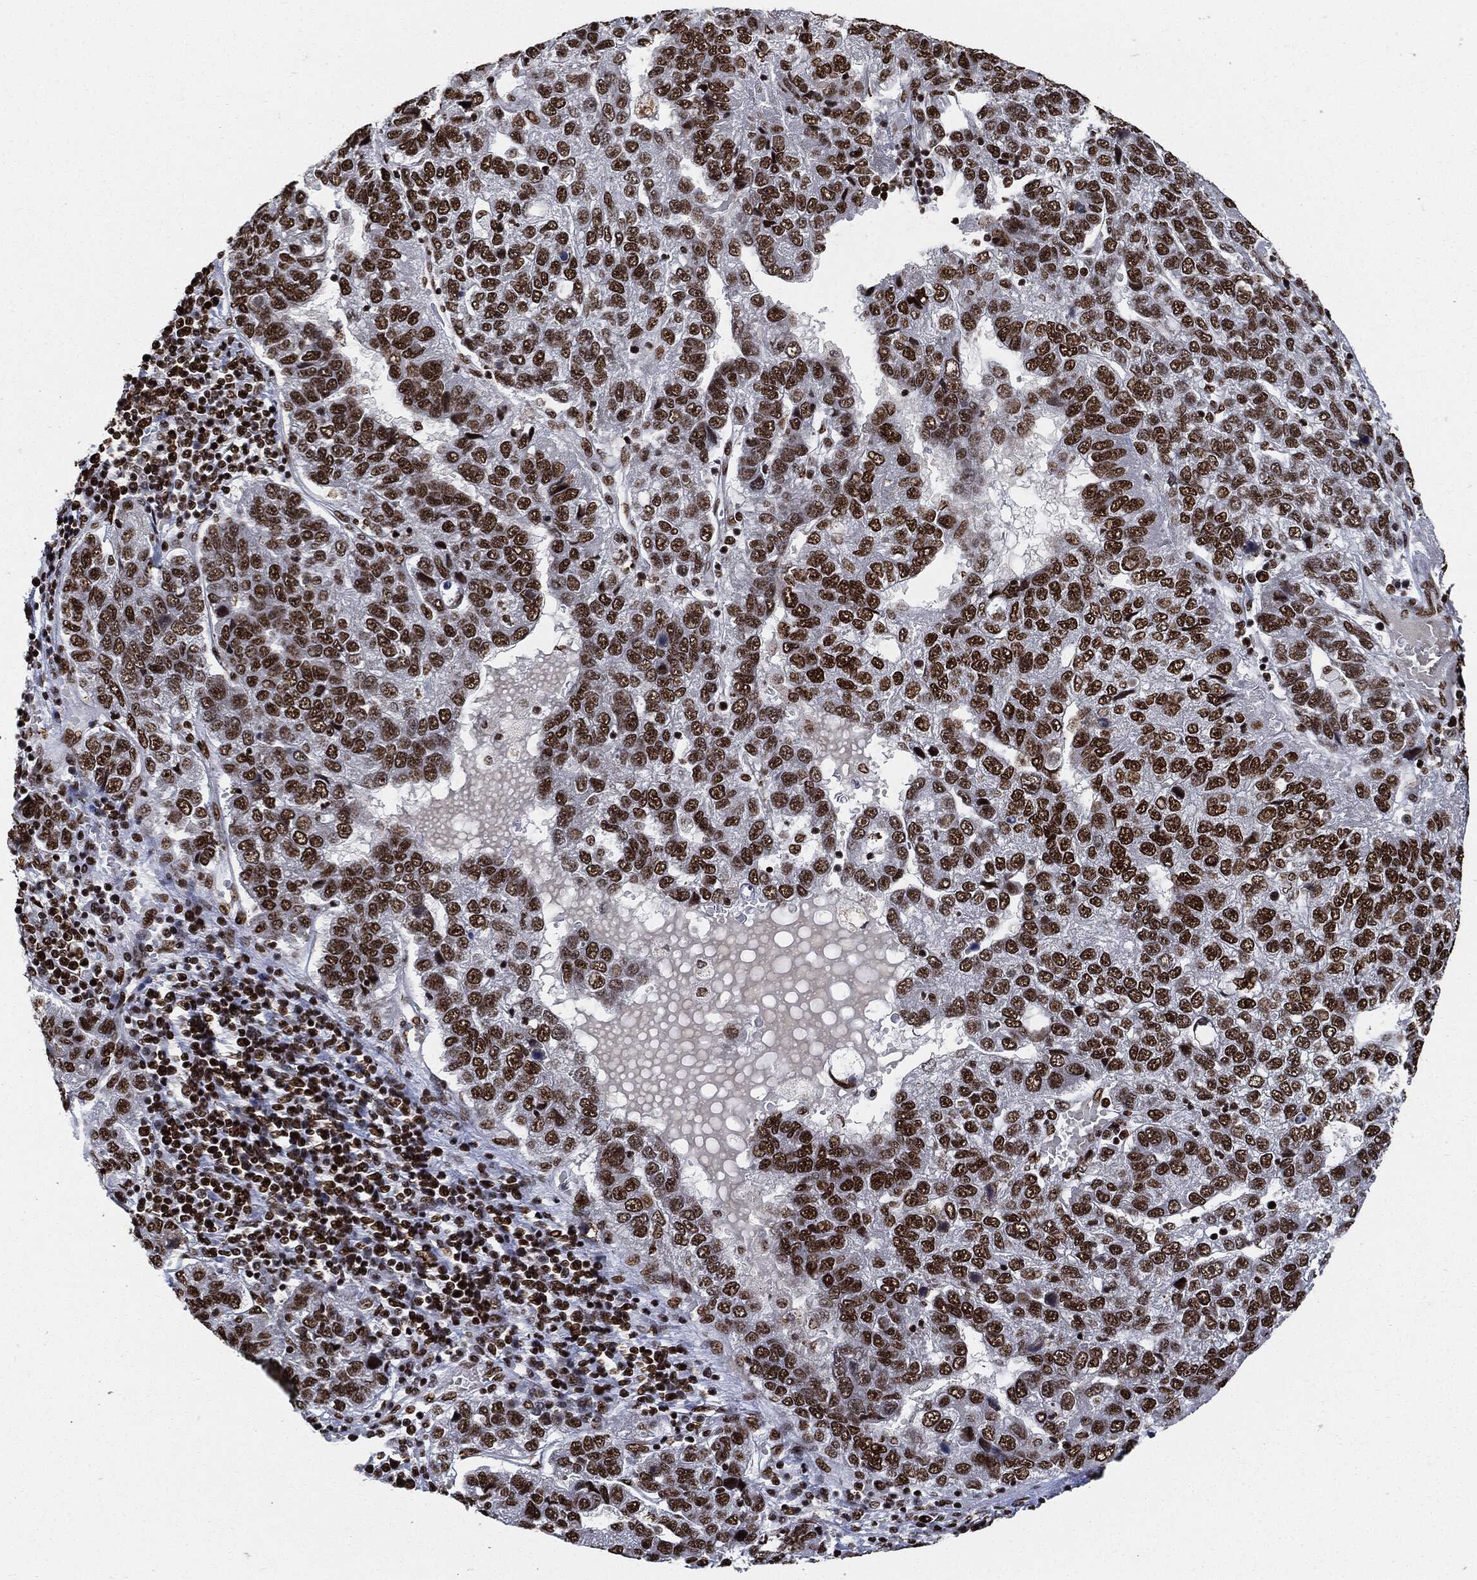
{"staining": {"intensity": "strong", "quantity": ">75%", "location": "nuclear"}, "tissue": "pancreatic cancer", "cell_type": "Tumor cells", "image_type": "cancer", "snomed": [{"axis": "morphology", "description": "Adenocarcinoma, NOS"}, {"axis": "topography", "description": "Pancreas"}], "caption": "IHC image of neoplastic tissue: human pancreatic cancer stained using IHC demonstrates high levels of strong protein expression localized specifically in the nuclear of tumor cells, appearing as a nuclear brown color.", "gene": "RECQL", "patient": {"sex": "female", "age": 61}}